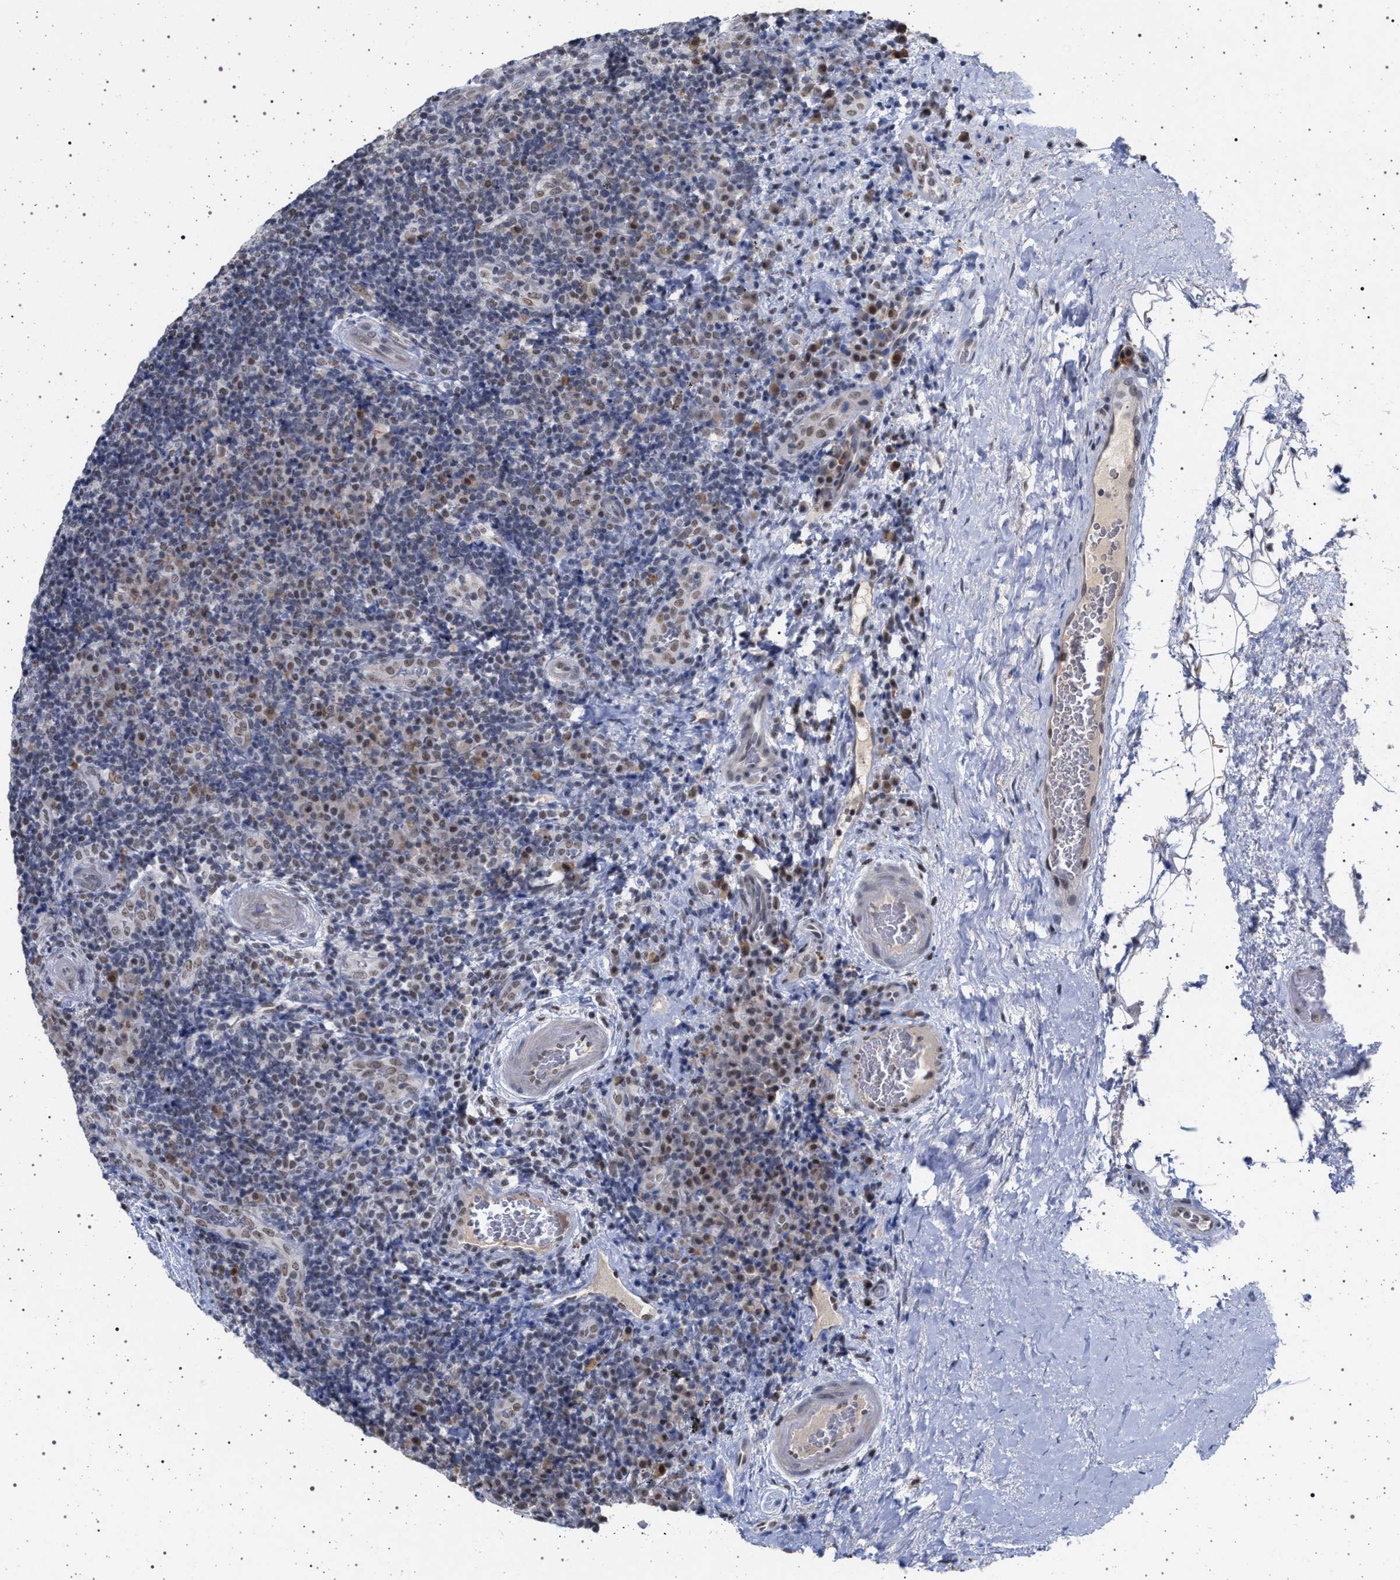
{"staining": {"intensity": "weak", "quantity": "<25%", "location": "nuclear"}, "tissue": "lymphoma", "cell_type": "Tumor cells", "image_type": "cancer", "snomed": [{"axis": "morphology", "description": "Malignant lymphoma, non-Hodgkin's type, High grade"}, {"axis": "topography", "description": "Tonsil"}], "caption": "DAB immunohistochemical staining of human lymphoma demonstrates no significant positivity in tumor cells. (DAB (3,3'-diaminobenzidine) immunohistochemistry with hematoxylin counter stain).", "gene": "PHF12", "patient": {"sex": "female", "age": 36}}